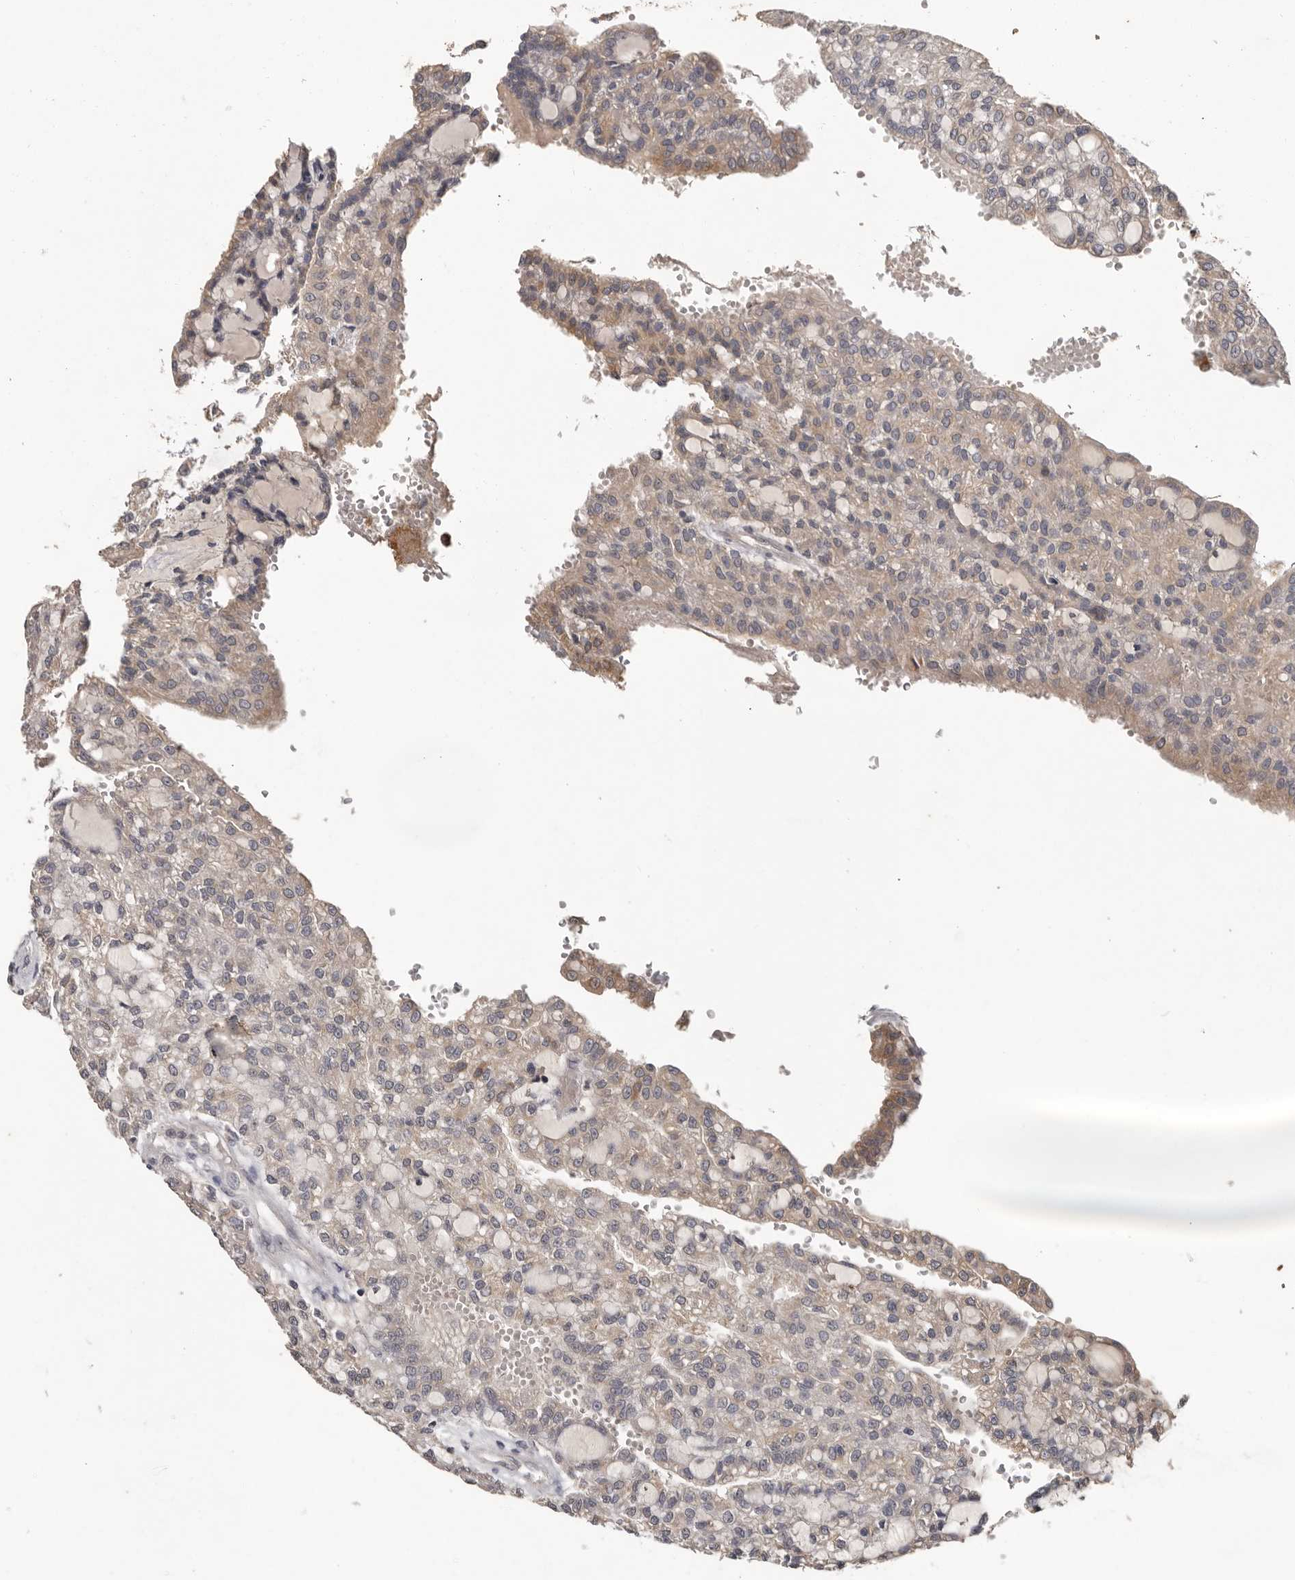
{"staining": {"intensity": "weak", "quantity": "25%-75%", "location": "cytoplasmic/membranous"}, "tissue": "renal cancer", "cell_type": "Tumor cells", "image_type": "cancer", "snomed": [{"axis": "morphology", "description": "Adenocarcinoma, NOS"}, {"axis": "topography", "description": "Kidney"}], "caption": "Protein staining exhibits weak cytoplasmic/membranous positivity in approximately 25%-75% of tumor cells in adenocarcinoma (renal).", "gene": "MTF1", "patient": {"sex": "male", "age": 63}}